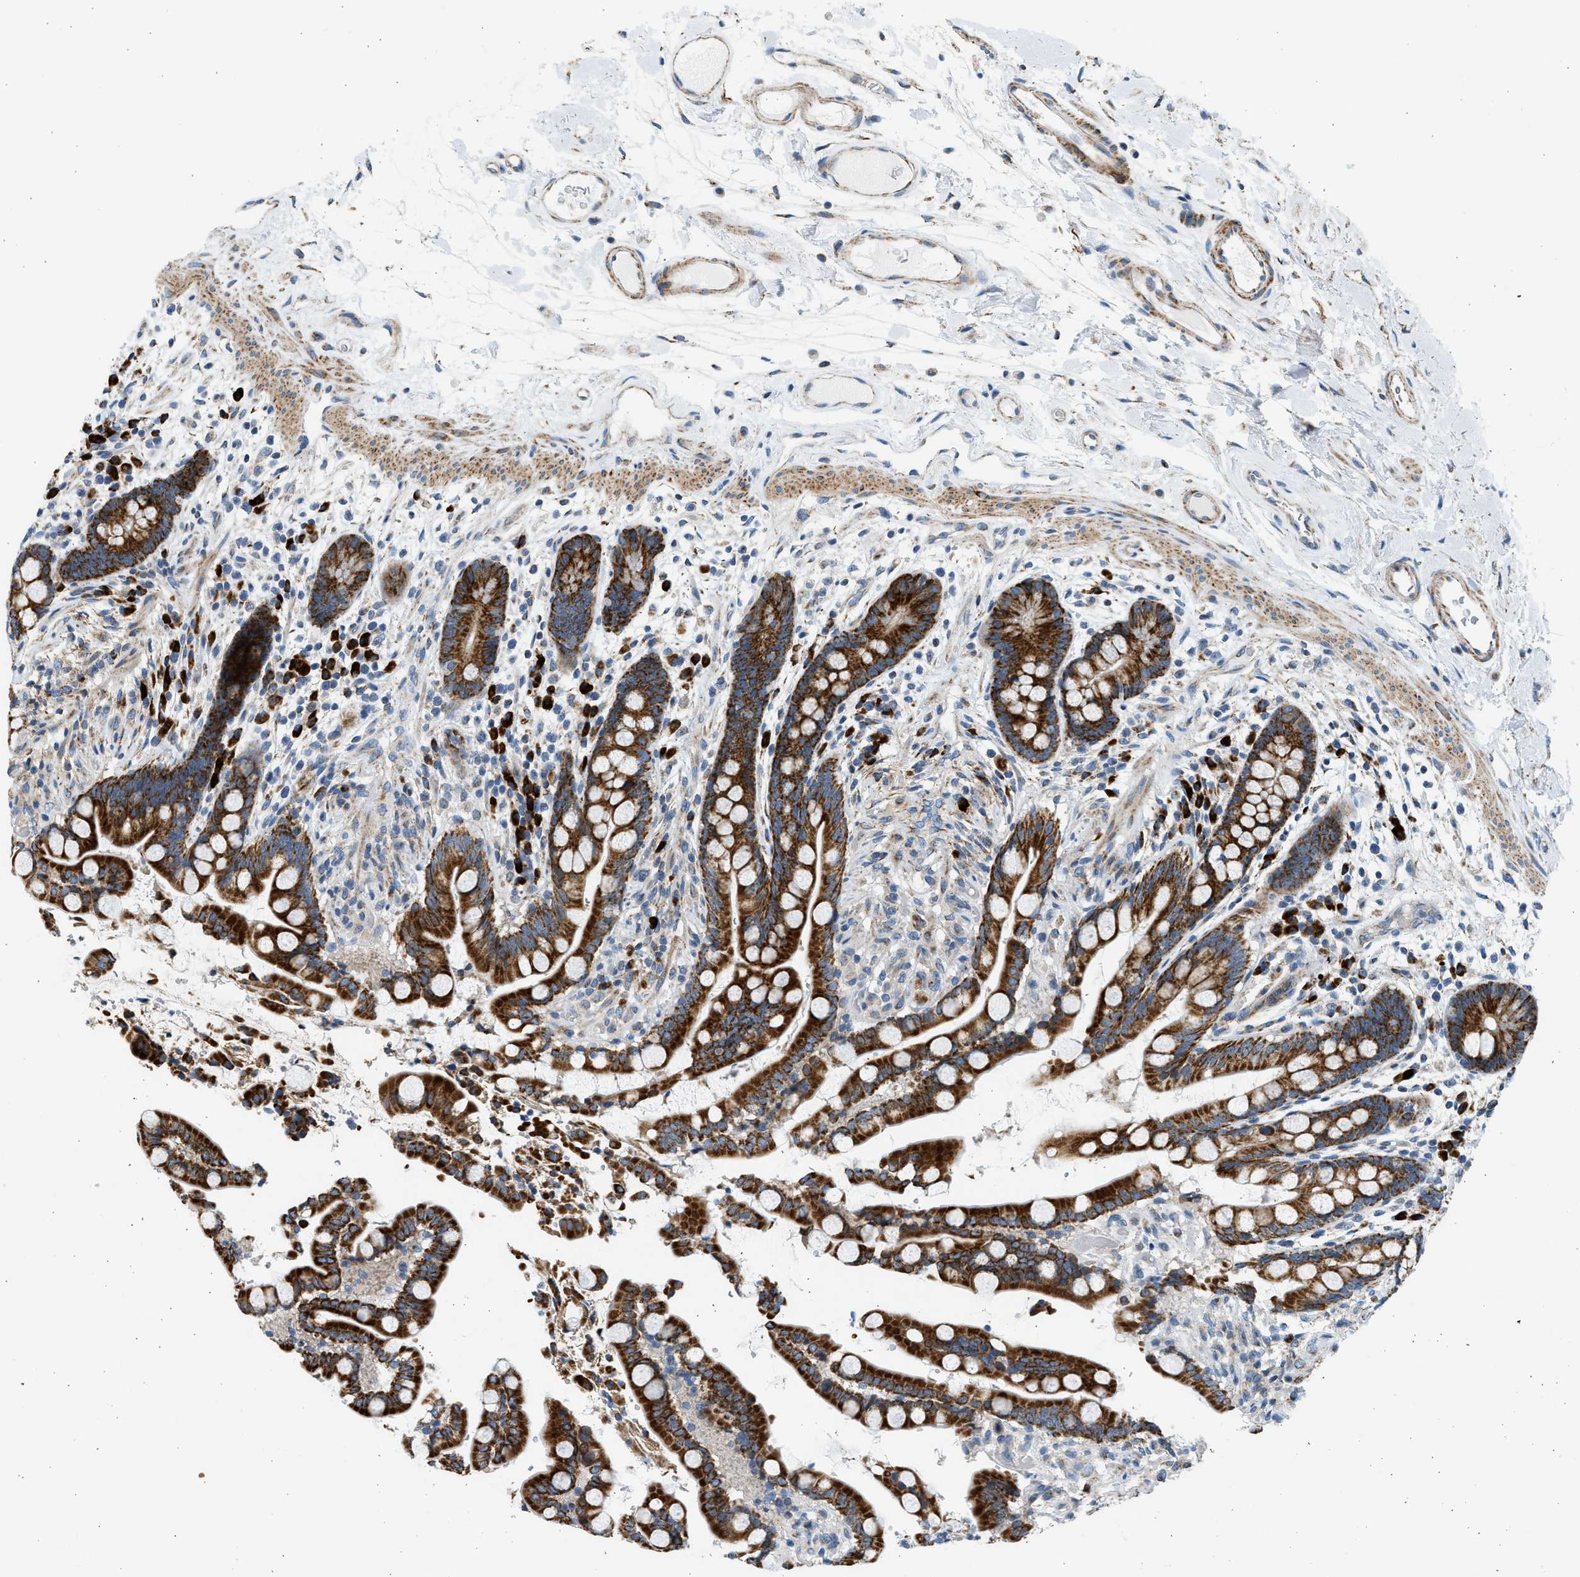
{"staining": {"intensity": "moderate", "quantity": ">75%", "location": "cytoplasmic/membranous"}, "tissue": "colon", "cell_type": "Endothelial cells", "image_type": "normal", "snomed": [{"axis": "morphology", "description": "Normal tissue, NOS"}, {"axis": "topography", "description": "Colon"}], "caption": "This image demonstrates immunohistochemistry staining of normal human colon, with medium moderate cytoplasmic/membranous staining in approximately >75% of endothelial cells.", "gene": "KCNMB3", "patient": {"sex": "male", "age": 73}}